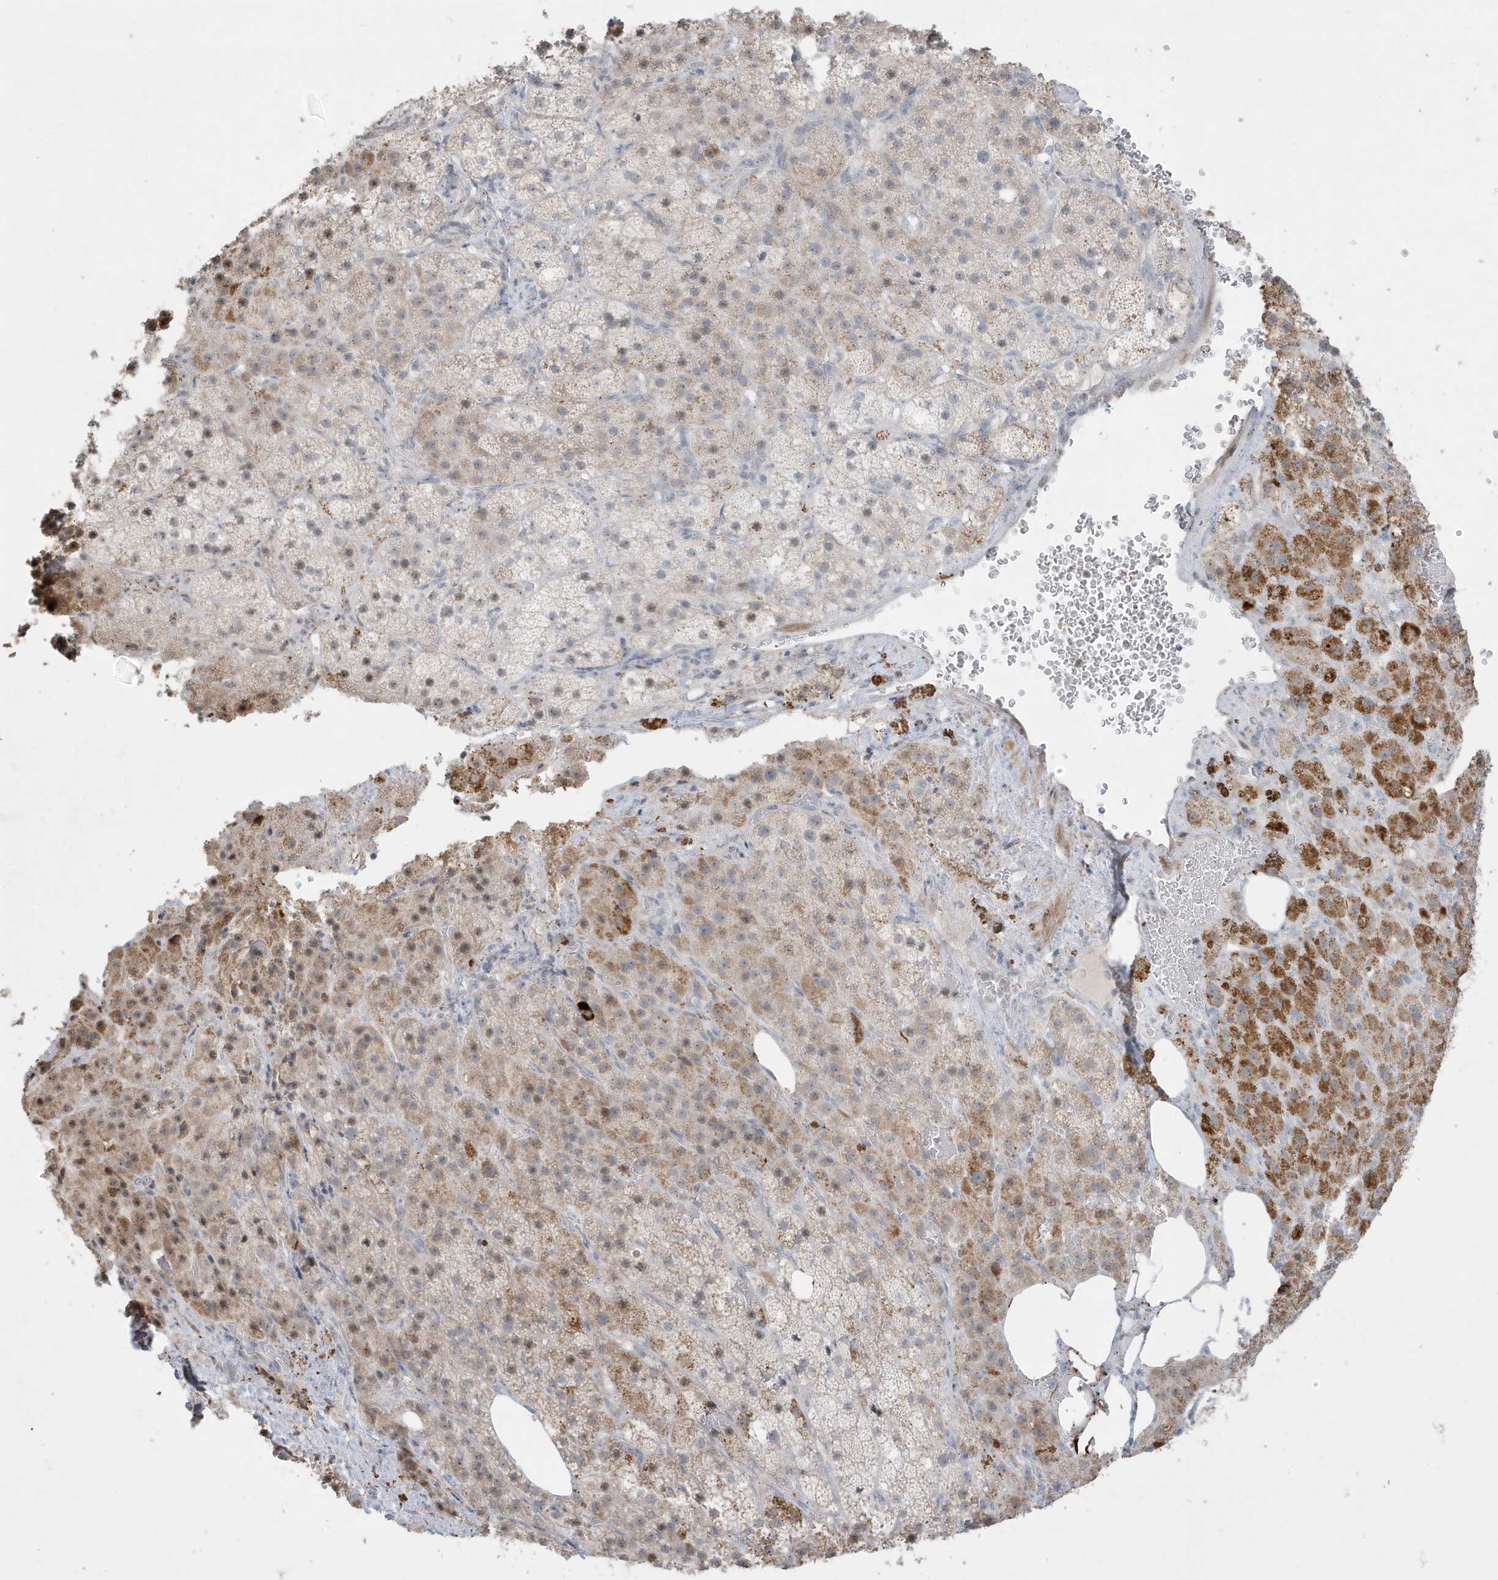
{"staining": {"intensity": "moderate", "quantity": "25%-75%", "location": "cytoplasmic/membranous"}, "tissue": "adrenal gland", "cell_type": "Glandular cells", "image_type": "normal", "snomed": [{"axis": "morphology", "description": "Normal tissue, NOS"}, {"axis": "topography", "description": "Adrenal gland"}], "caption": "High-power microscopy captured an immunohistochemistry photomicrograph of benign adrenal gland, revealing moderate cytoplasmic/membranous positivity in about 25%-75% of glandular cells. (Stains: DAB (3,3'-diaminobenzidine) in brown, nuclei in blue, Microscopy: brightfield microscopy at high magnification).", "gene": "FNDC1", "patient": {"sex": "female", "age": 59}}